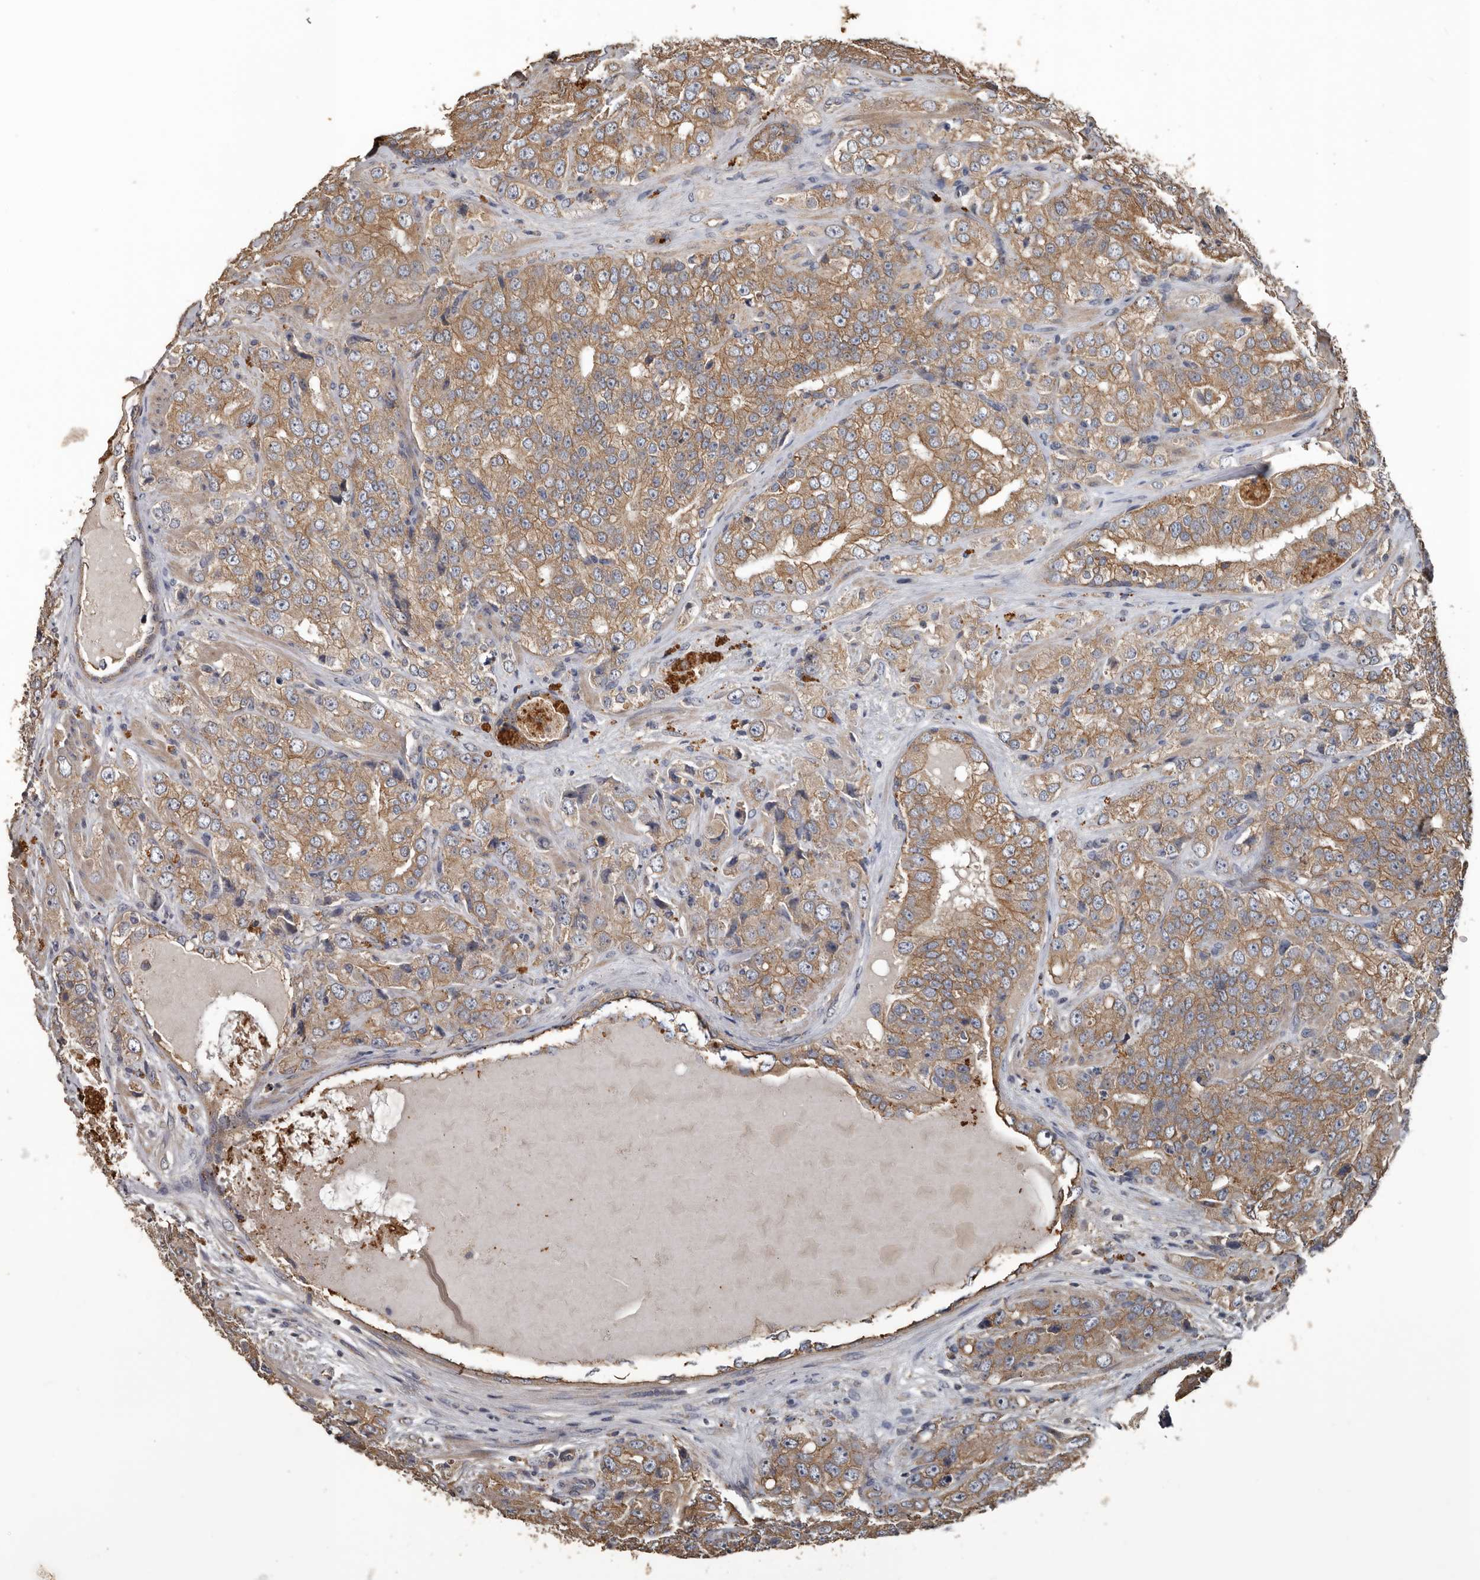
{"staining": {"intensity": "moderate", "quantity": ">75%", "location": "cytoplasmic/membranous"}, "tissue": "prostate cancer", "cell_type": "Tumor cells", "image_type": "cancer", "snomed": [{"axis": "morphology", "description": "Adenocarcinoma, High grade"}, {"axis": "topography", "description": "Prostate"}], "caption": "An IHC photomicrograph of neoplastic tissue is shown. Protein staining in brown highlights moderate cytoplasmic/membranous positivity in prostate adenocarcinoma (high-grade) within tumor cells. Using DAB (brown) and hematoxylin (blue) stains, captured at high magnification using brightfield microscopy.", "gene": "HYAL4", "patient": {"sex": "male", "age": 58}}